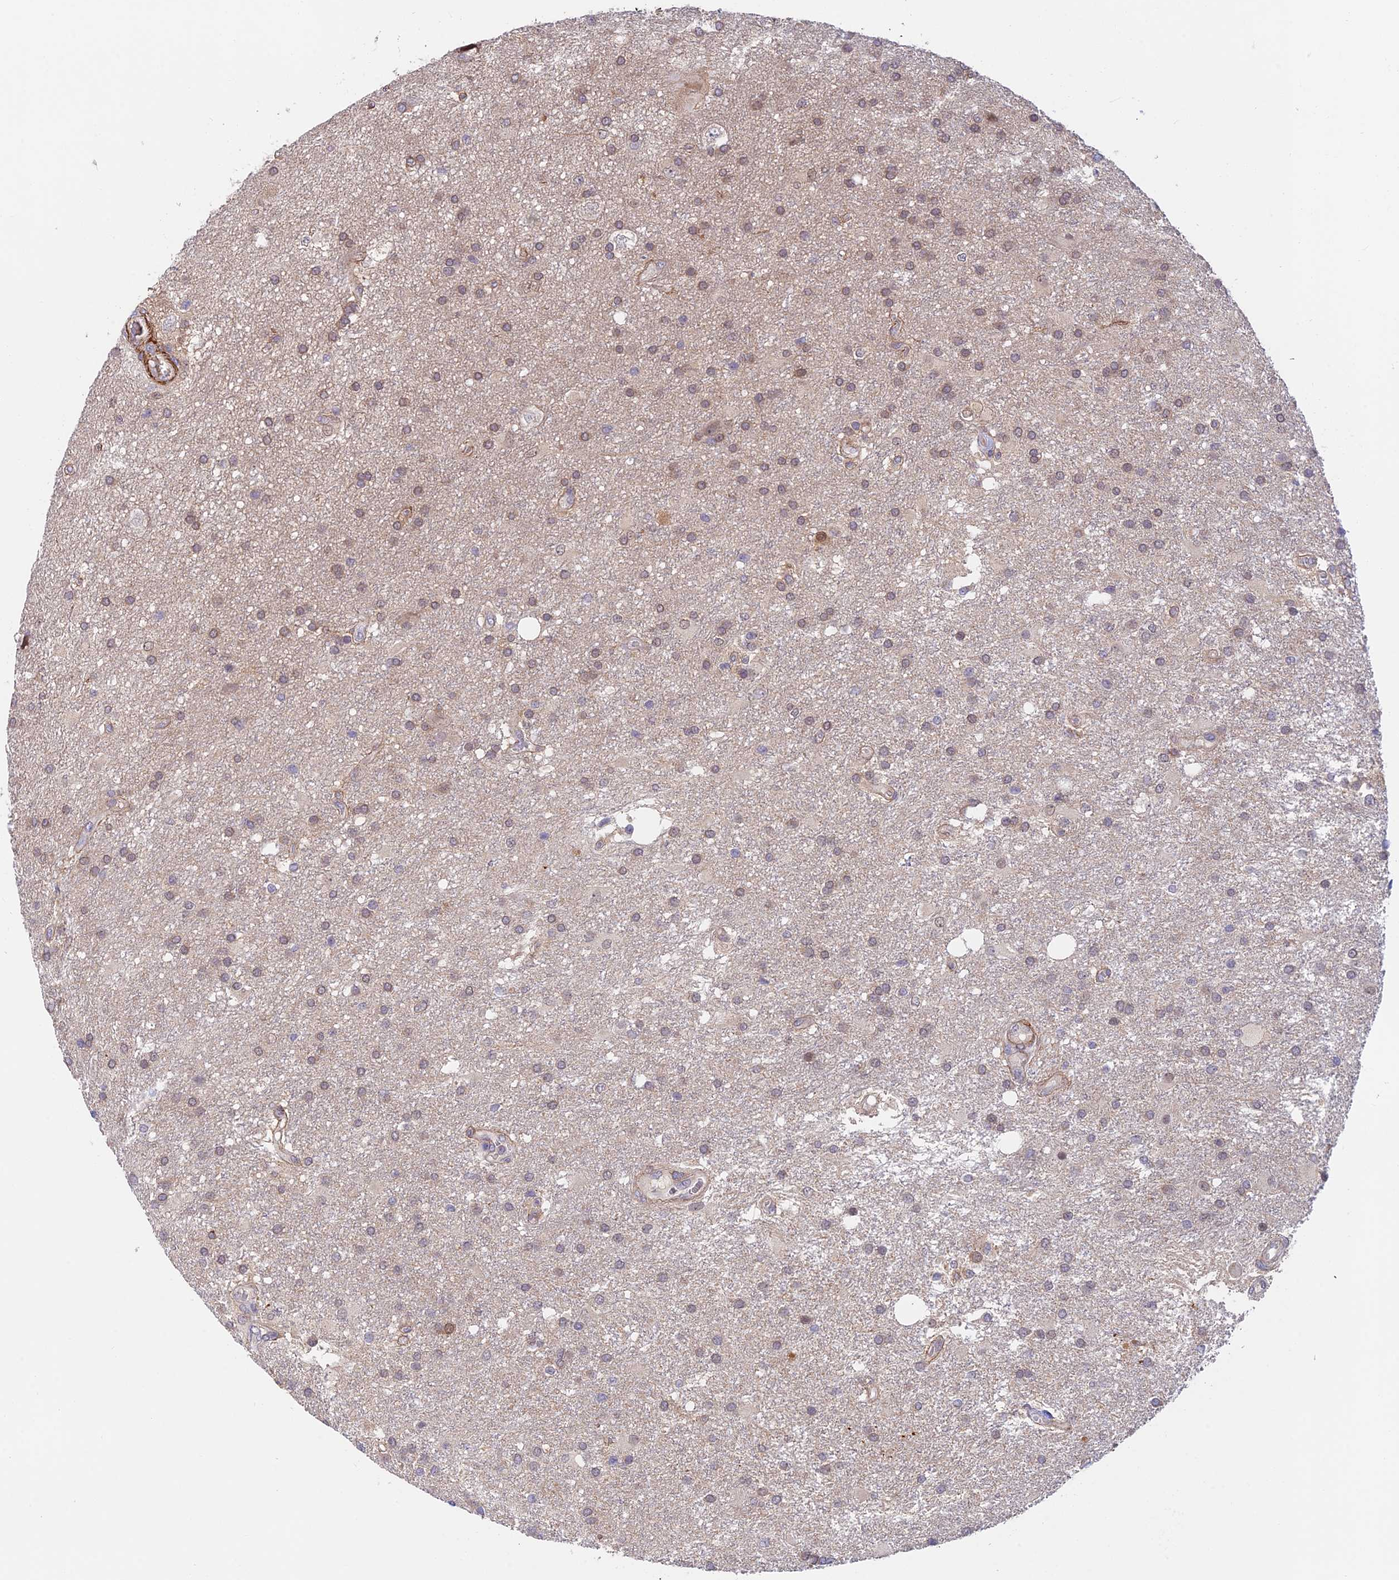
{"staining": {"intensity": "weak", "quantity": "25%-75%", "location": "nuclear"}, "tissue": "glioma", "cell_type": "Tumor cells", "image_type": "cancer", "snomed": [{"axis": "morphology", "description": "Glioma, malignant, Low grade"}, {"axis": "topography", "description": "Brain"}], "caption": "A brown stain shows weak nuclear positivity of a protein in human low-grade glioma (malignant) tumor cells. The protein is shown in brown color, while the nuclei are stained blue.", "gene": "ANKRD50", "patient": {"sex": "male", "age": 66}}